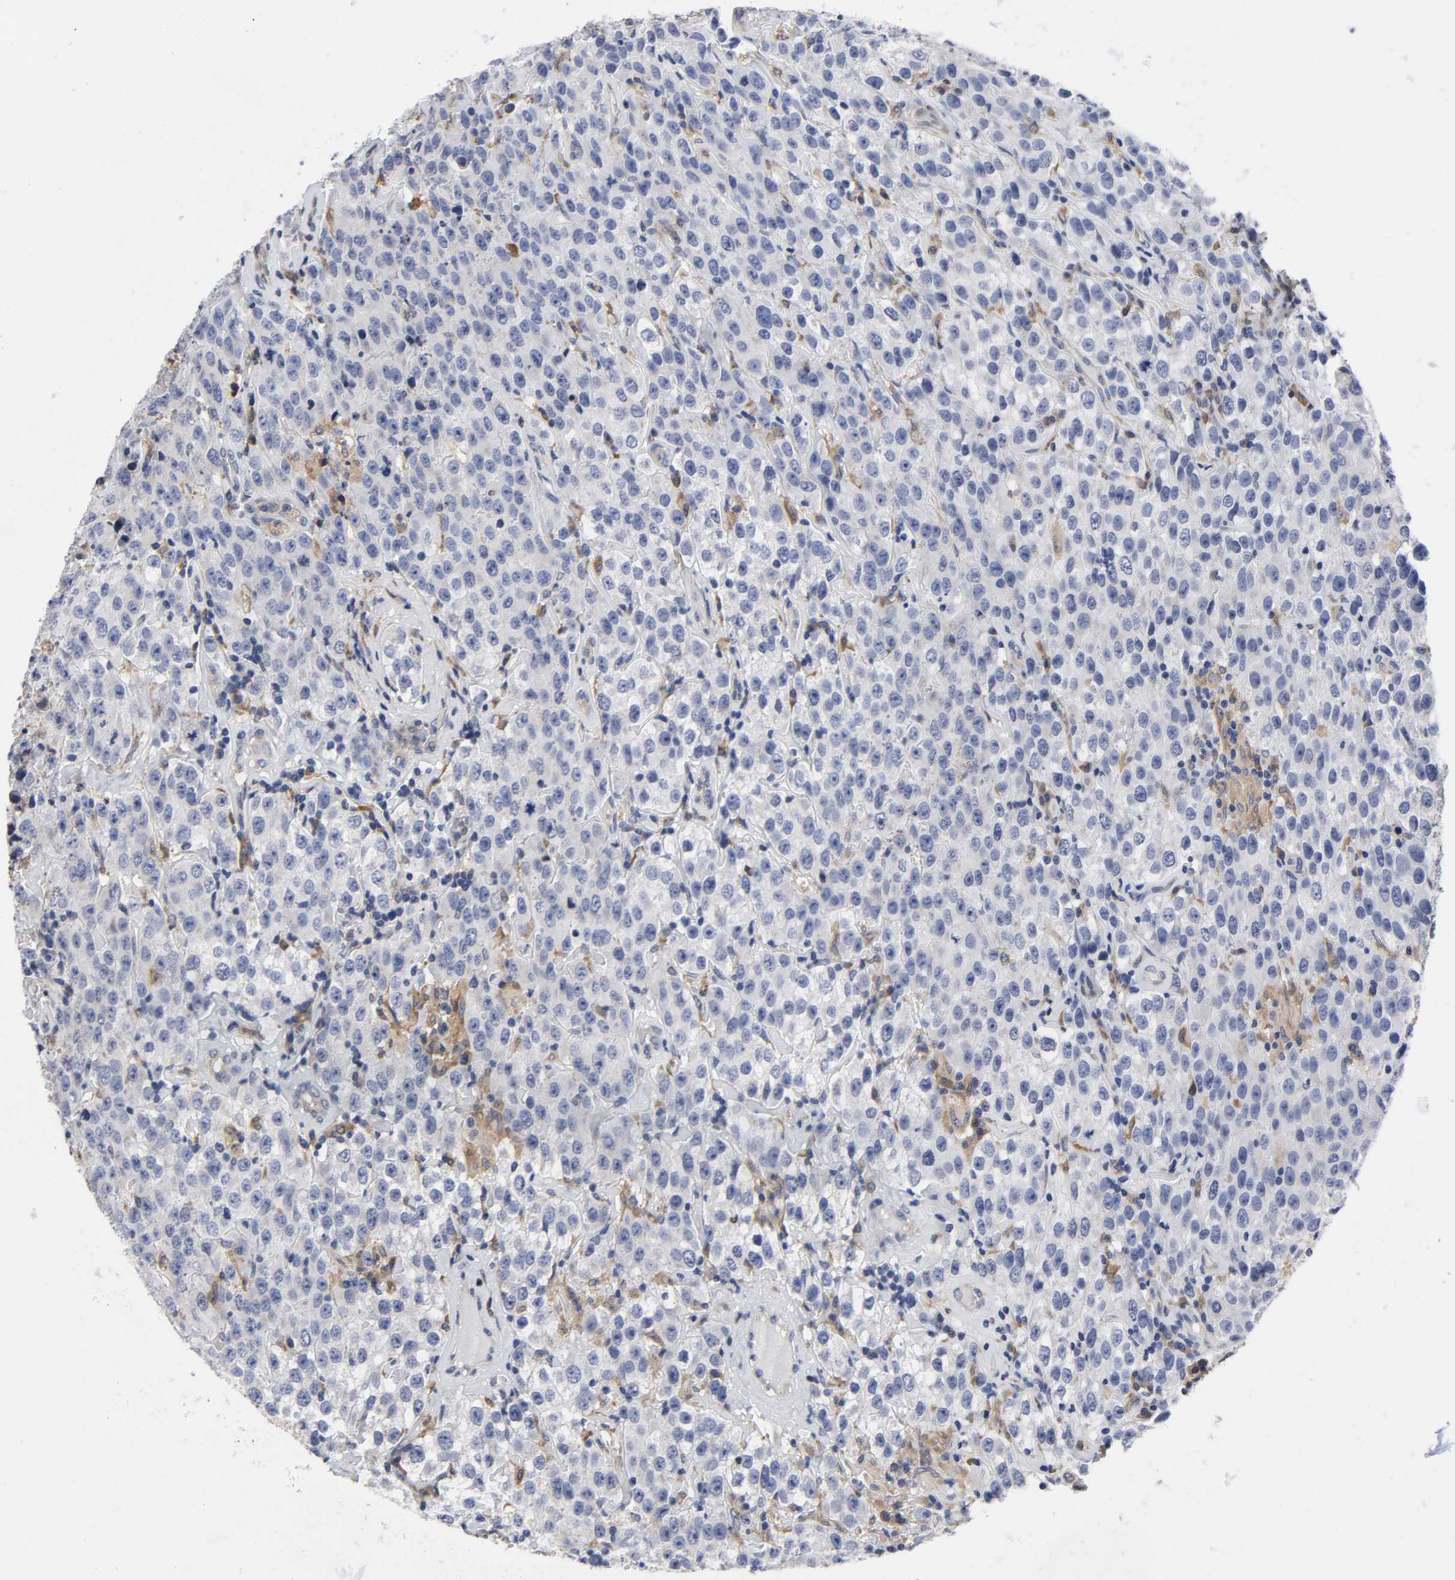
{"staining": {"intensity": "negative", "quantity": "none", "location": "none"}, "tissue": "testis cancer", "cell_type": "Tumor cells", "image_type": "cancer", "snomed": [{"axis": "morphology", "description": "Seminoma, NOS"}, {"axis": "topography", "description": "Testis"}], "caption": "Testis seminoma was stained to show a protein in brown. There is no significant positivity in tumor cells.", "gene": "HCK", "patient": {"sex": "male", "age": 52}}